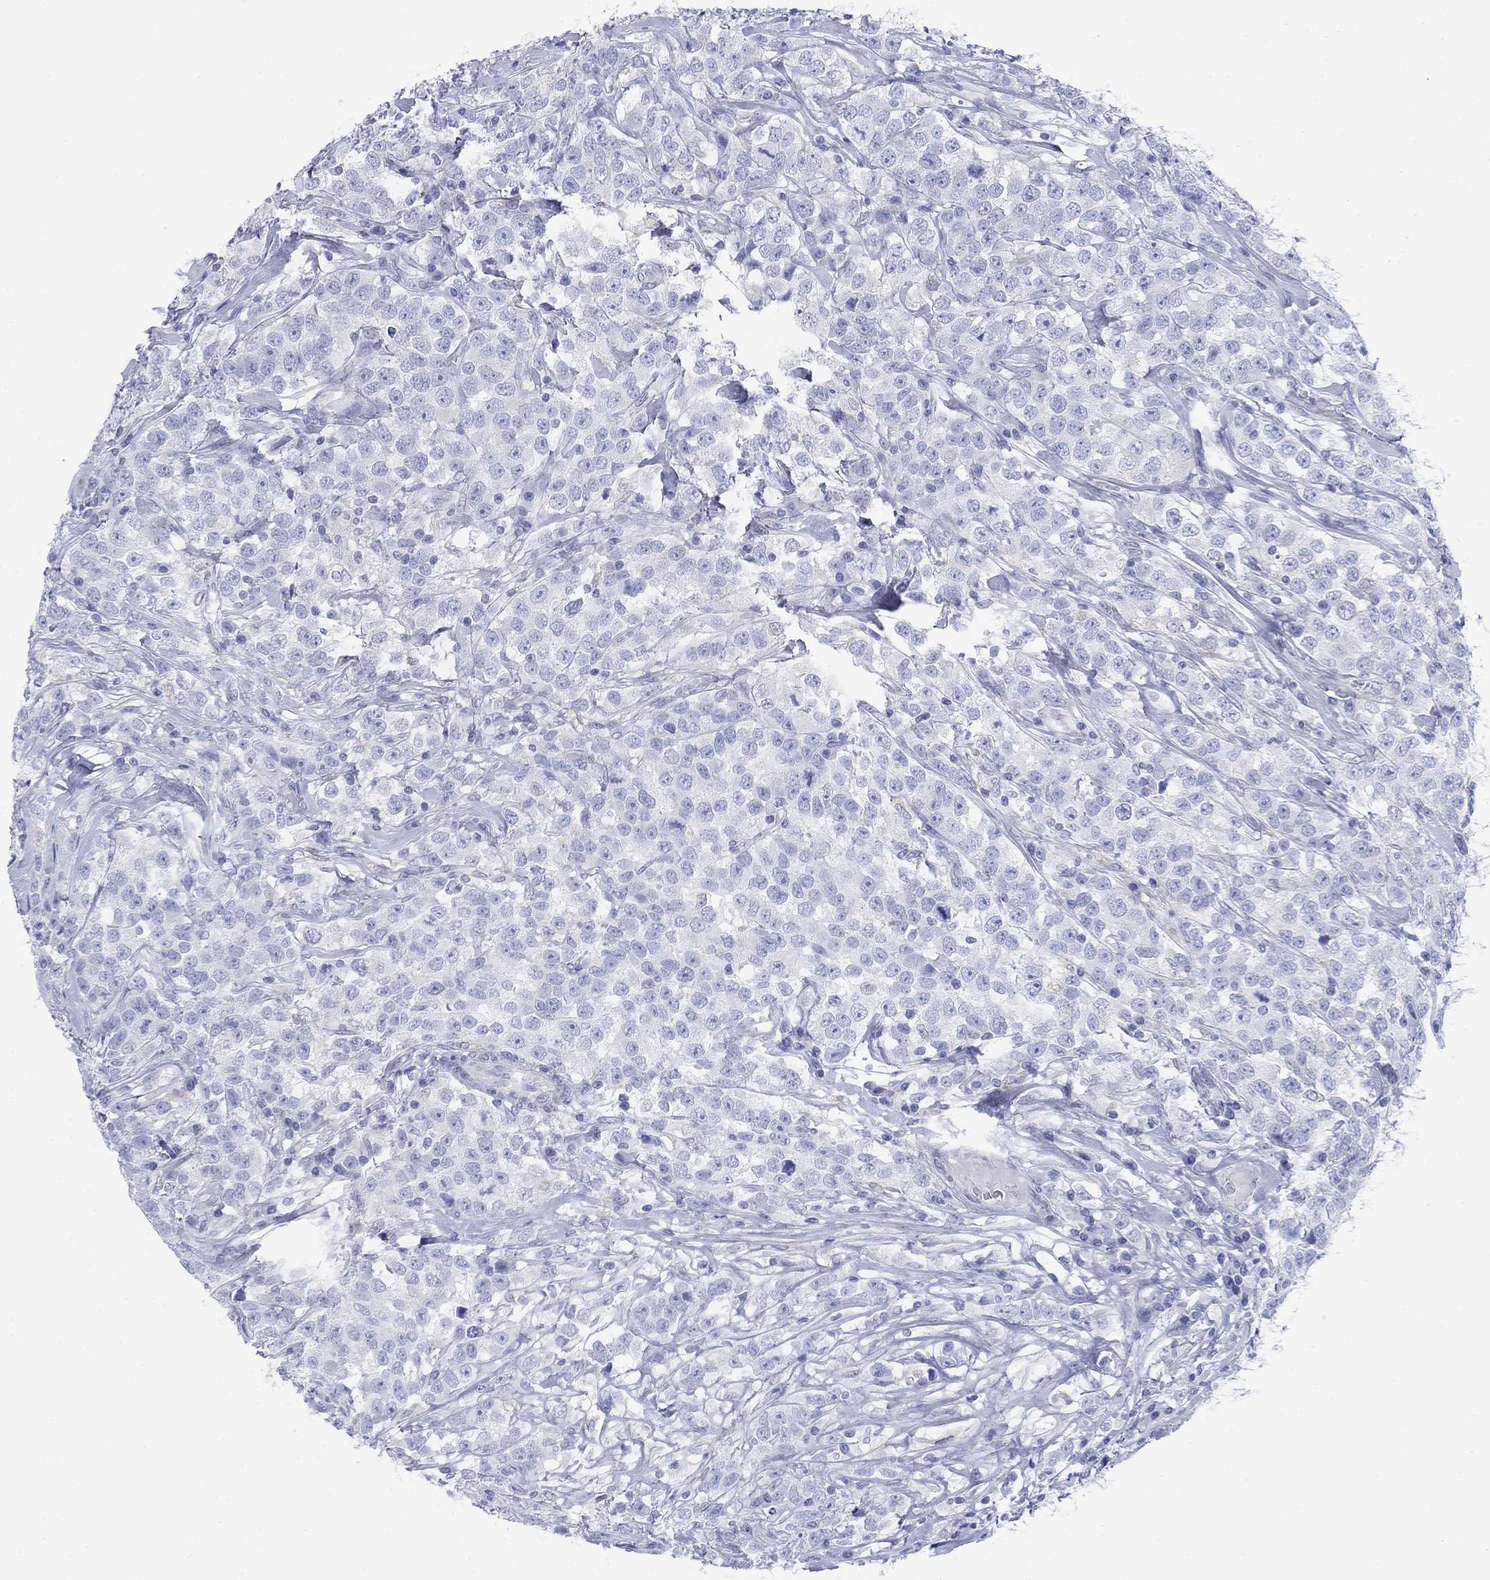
{"staining": {"intensity": "negative", "quantity": "none", "location": "none"}, "tissue": "testis cancer", "cell_type": "Tumor cells", "image_type": "cancer", "snomed": [{"axis": "morphology", "description": "Seminoma, NOS"}, {"axis": "topography", "description": "Testis"}], "caption": "Immunohistochemical staining of human testis cancer (seminoma) exhibits no significant positivity in tumor cells. Nuclei are stained in blue.", "gene": "SCCPDH", "patient": {"sex": "male", "age": 59}}